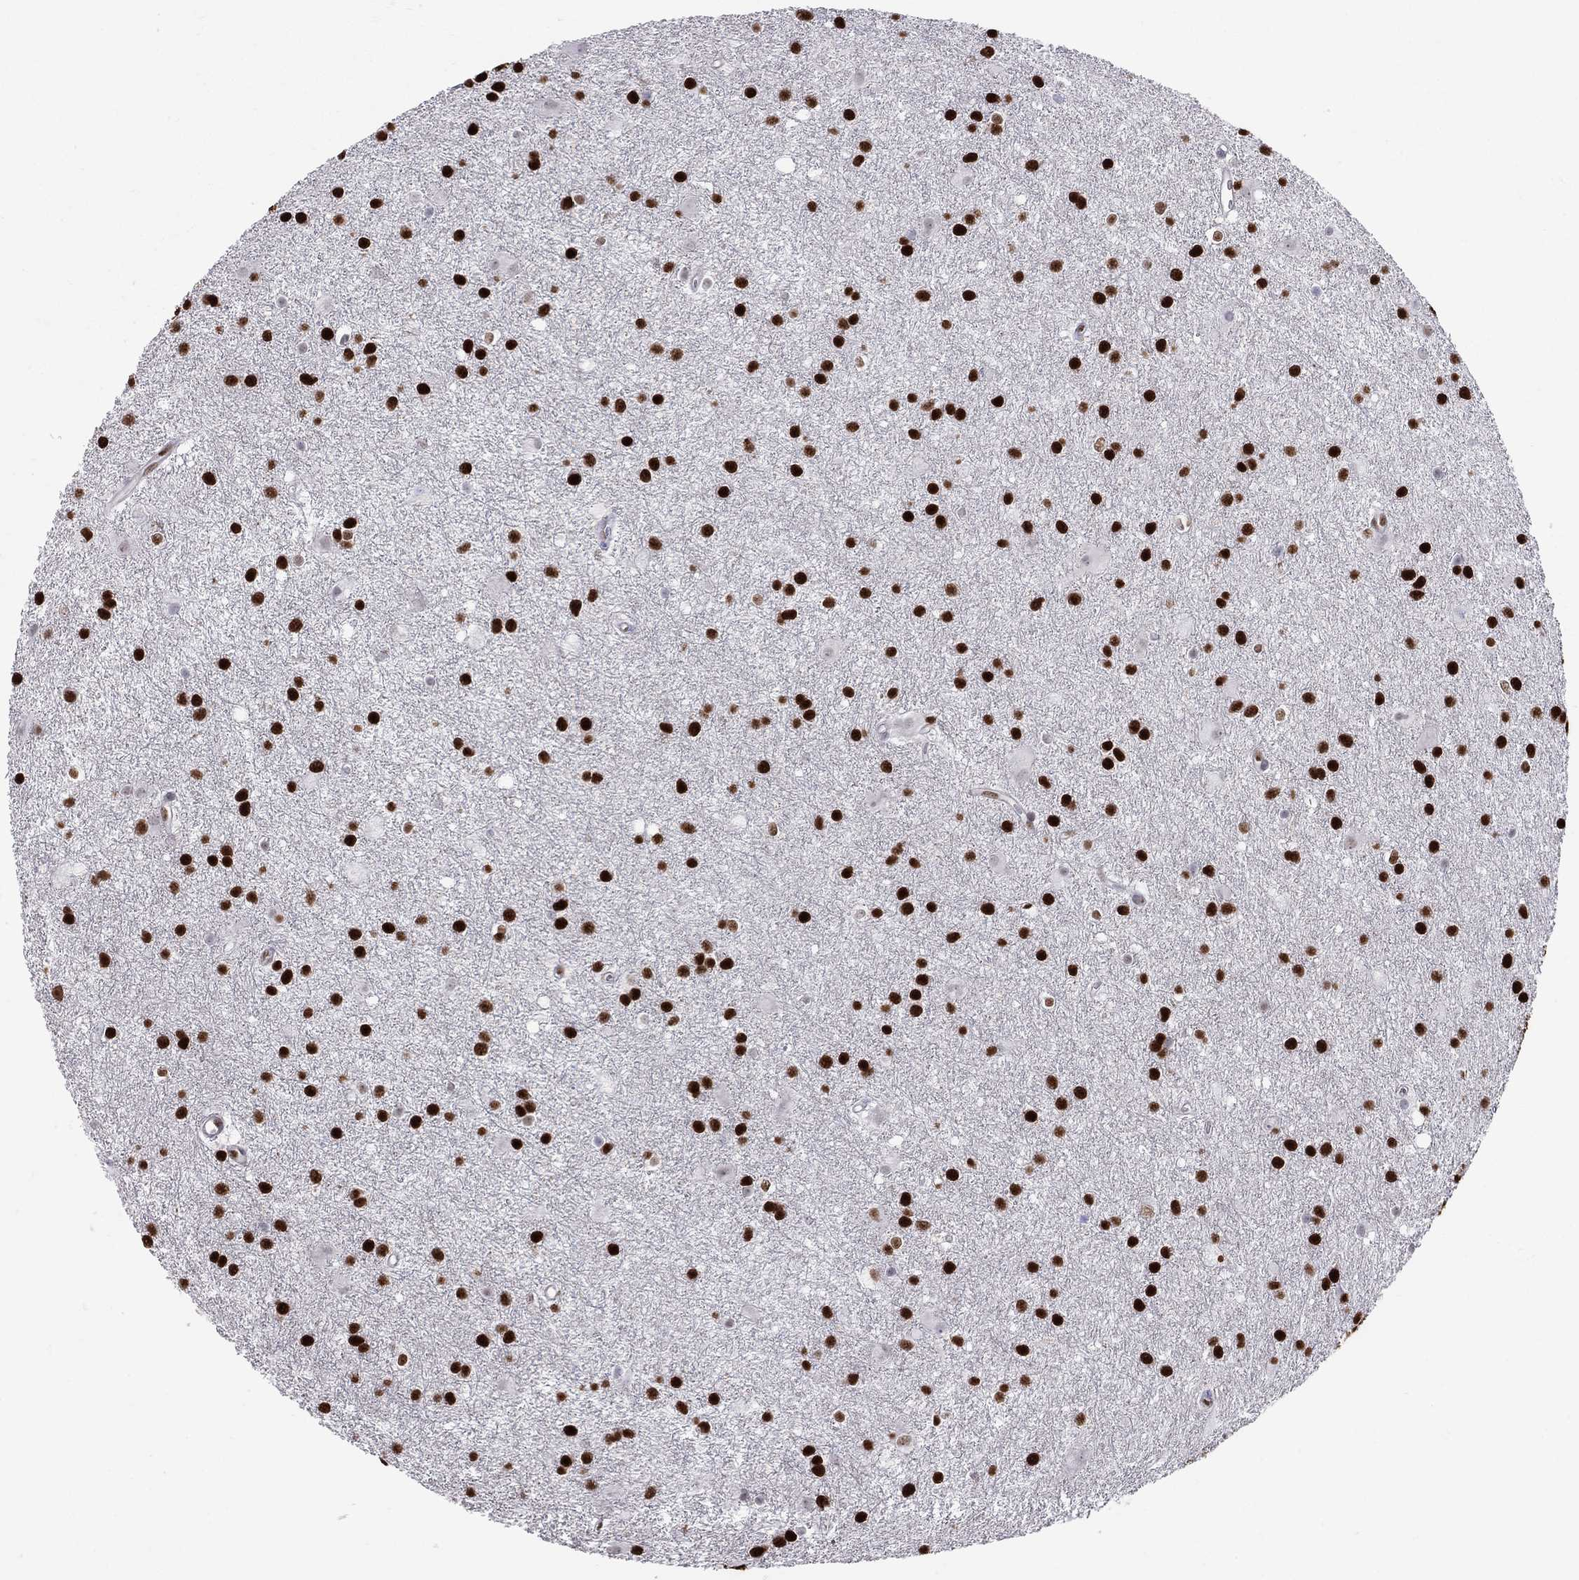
{"staining": {"intensity": "strong", "quantity": ">75%", "location": "nuclear"}, "tissue": "glioma", "cell_type": "Tumor cells", "image_type": "cancer", "snomed": [{"axis": "morphology", "description": "Glioma, malignant, Low grade"}, {"axis": "topography", "description": "Brain"}], "caption": "A high amount of strong nuclear staining is appreciated in approximately >75% of tumor cells in glioma tissue. (DAB IHC, brown staining for protein, blue staining for nuclei).", "gene": "PCGF3", "patient": {"sex": "male", "age": 58}}